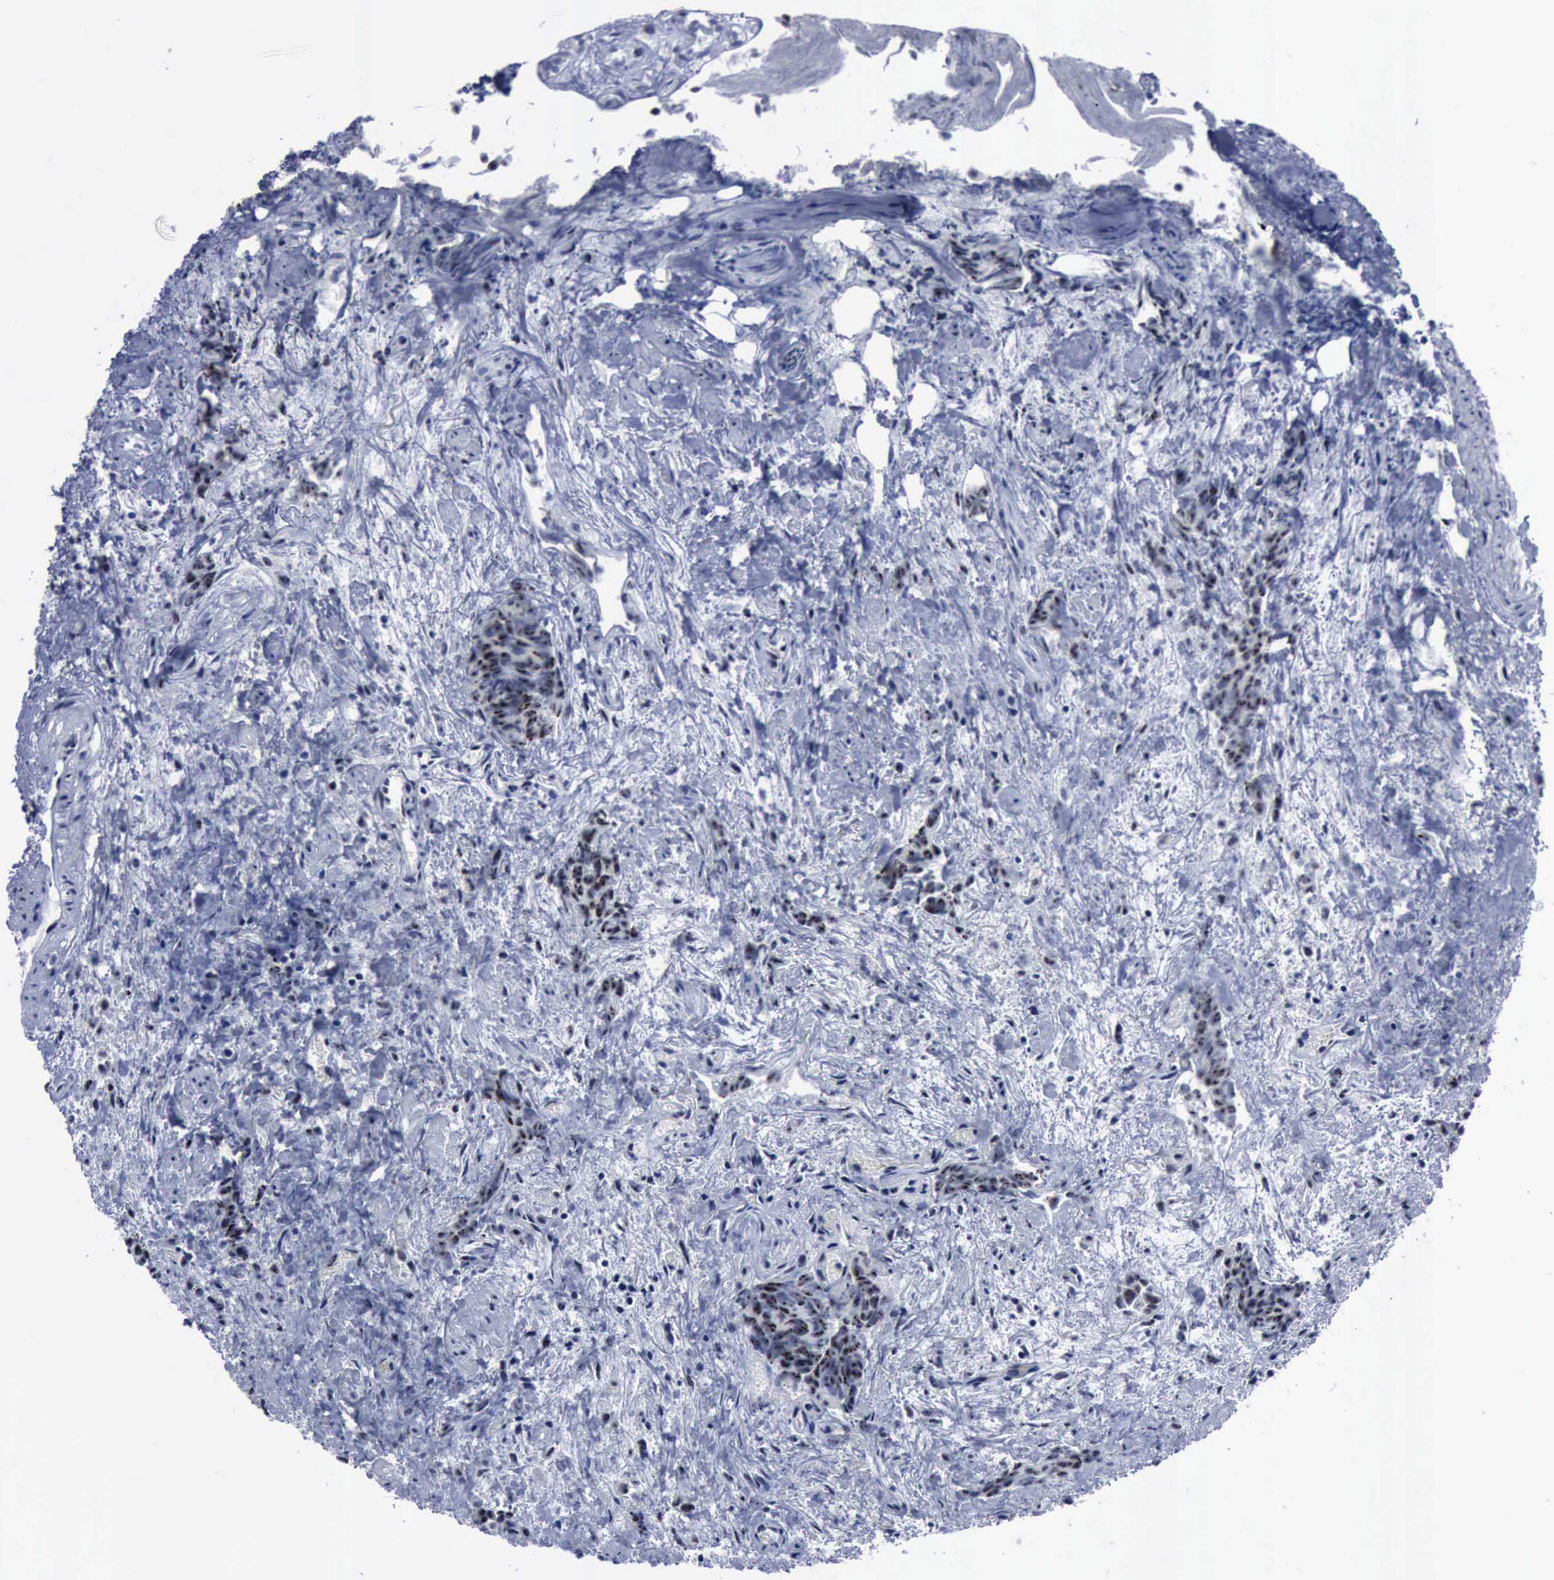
{"staining": {"intensity": "moderate", "quantity": ">75%", "location": "nuclear"}, "tissue": "urothelial cancer", "cell_type": "Tumor cells", "image_type": "cancer", "snomed": [{"axis": "morphology", "description": "Urothelial carcinoma, High grade"}, {"axis": "topography", "description": "Urinary bladder"}], "caption": "Tumor cells show moderate nuclear positivity in approximately >75% of cells in urothelial carcinoma (high-grade). (DAB (3,3'-diaminobenzidine) IHC, brown staining for protein, blue staining for nuclei).", "gene": "BRD1", "patient": {"sex": "female", "age": 78}}